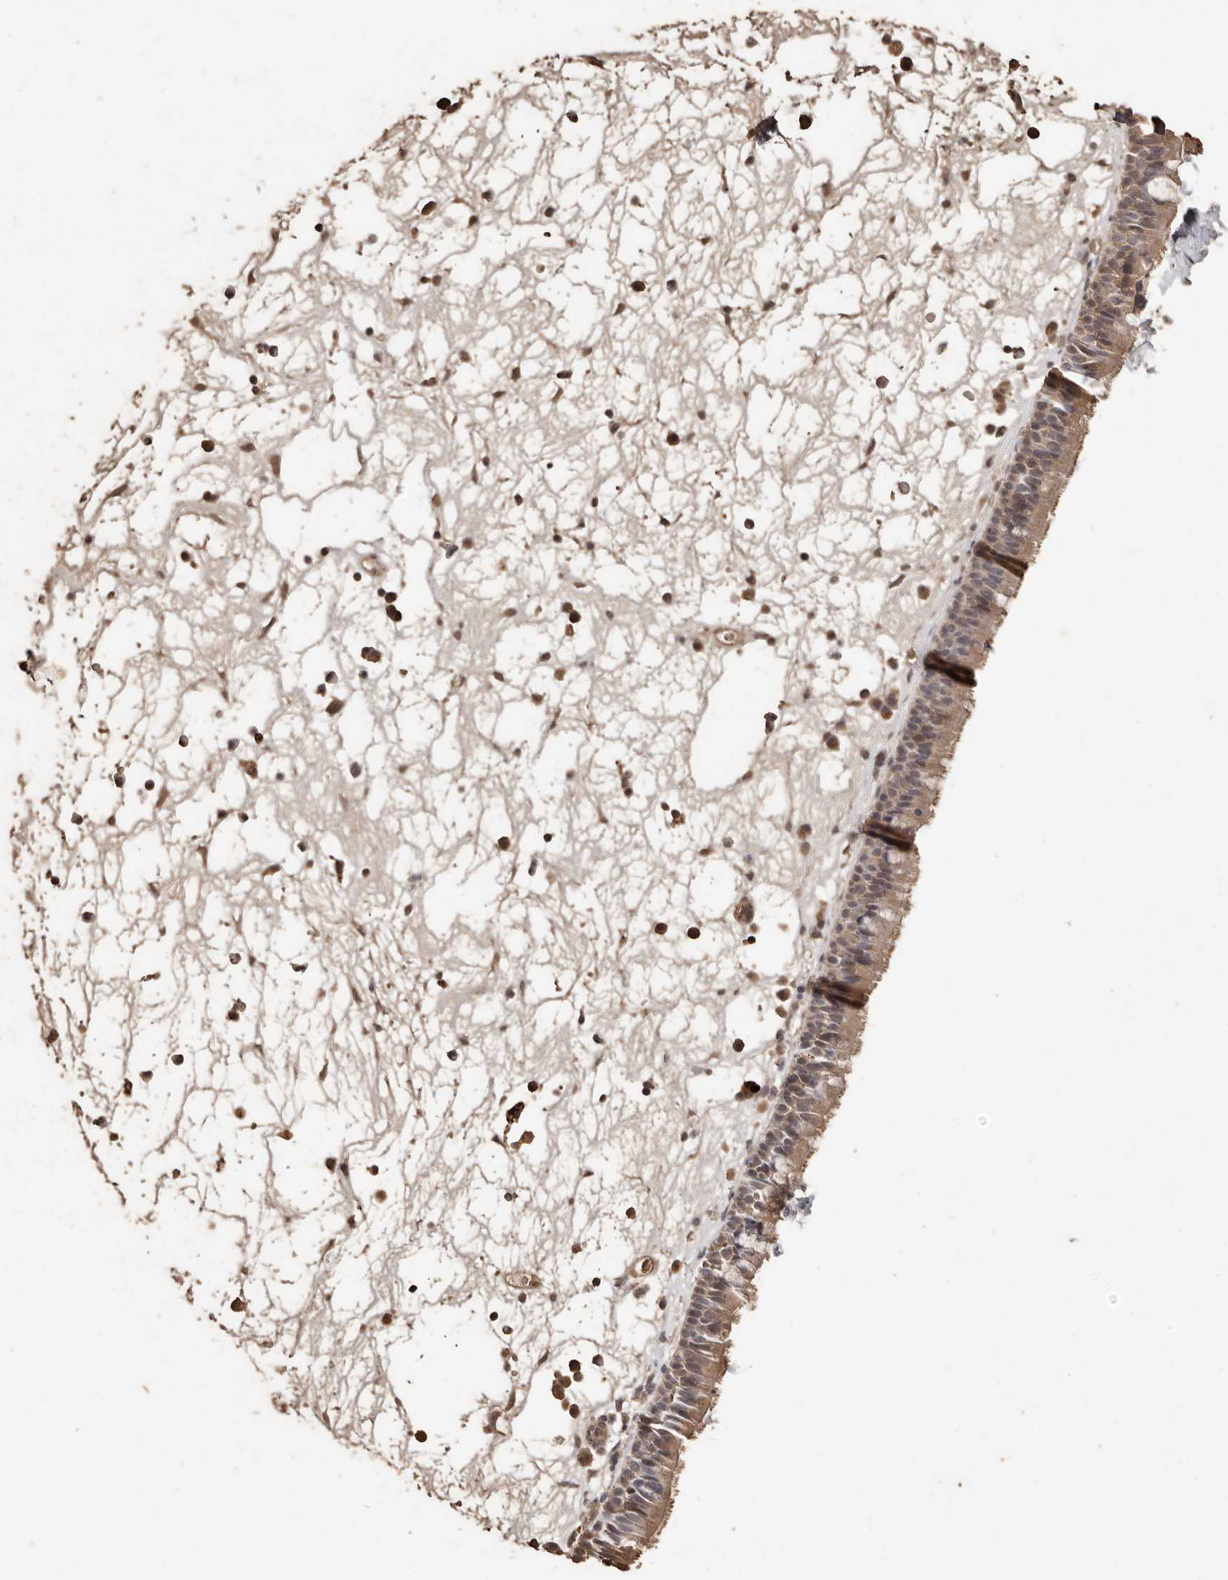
{"staining": {"intensity": "moderate", "quantity": "25%-75%", "location": "cytoplasmic/membranous"}, "tissue": "nasopharynx", "cell_type": "Respiratory epithelial cells", "image_type": "normal", "snomed": [{"axis": "morphology", "description": "Normal tissue, NOS"}, {"axis": "morphology", "description": "Inflammation, NOS"}, {"axis": "morphology", "description": "Malignant melanoma, Metastatic site"}, {"axis": "topography", "description": "Nasopharynx"}], "caption": "DAB immunohistochemical staining of unremarkable nasopharynx demonstrates moderate cytoplasmic/membranous protein staining in approximately 25%-75% of respiratory epithelial cells.", "gene": "PKDCC", "patient": {"sex": "male", "age": 70}}